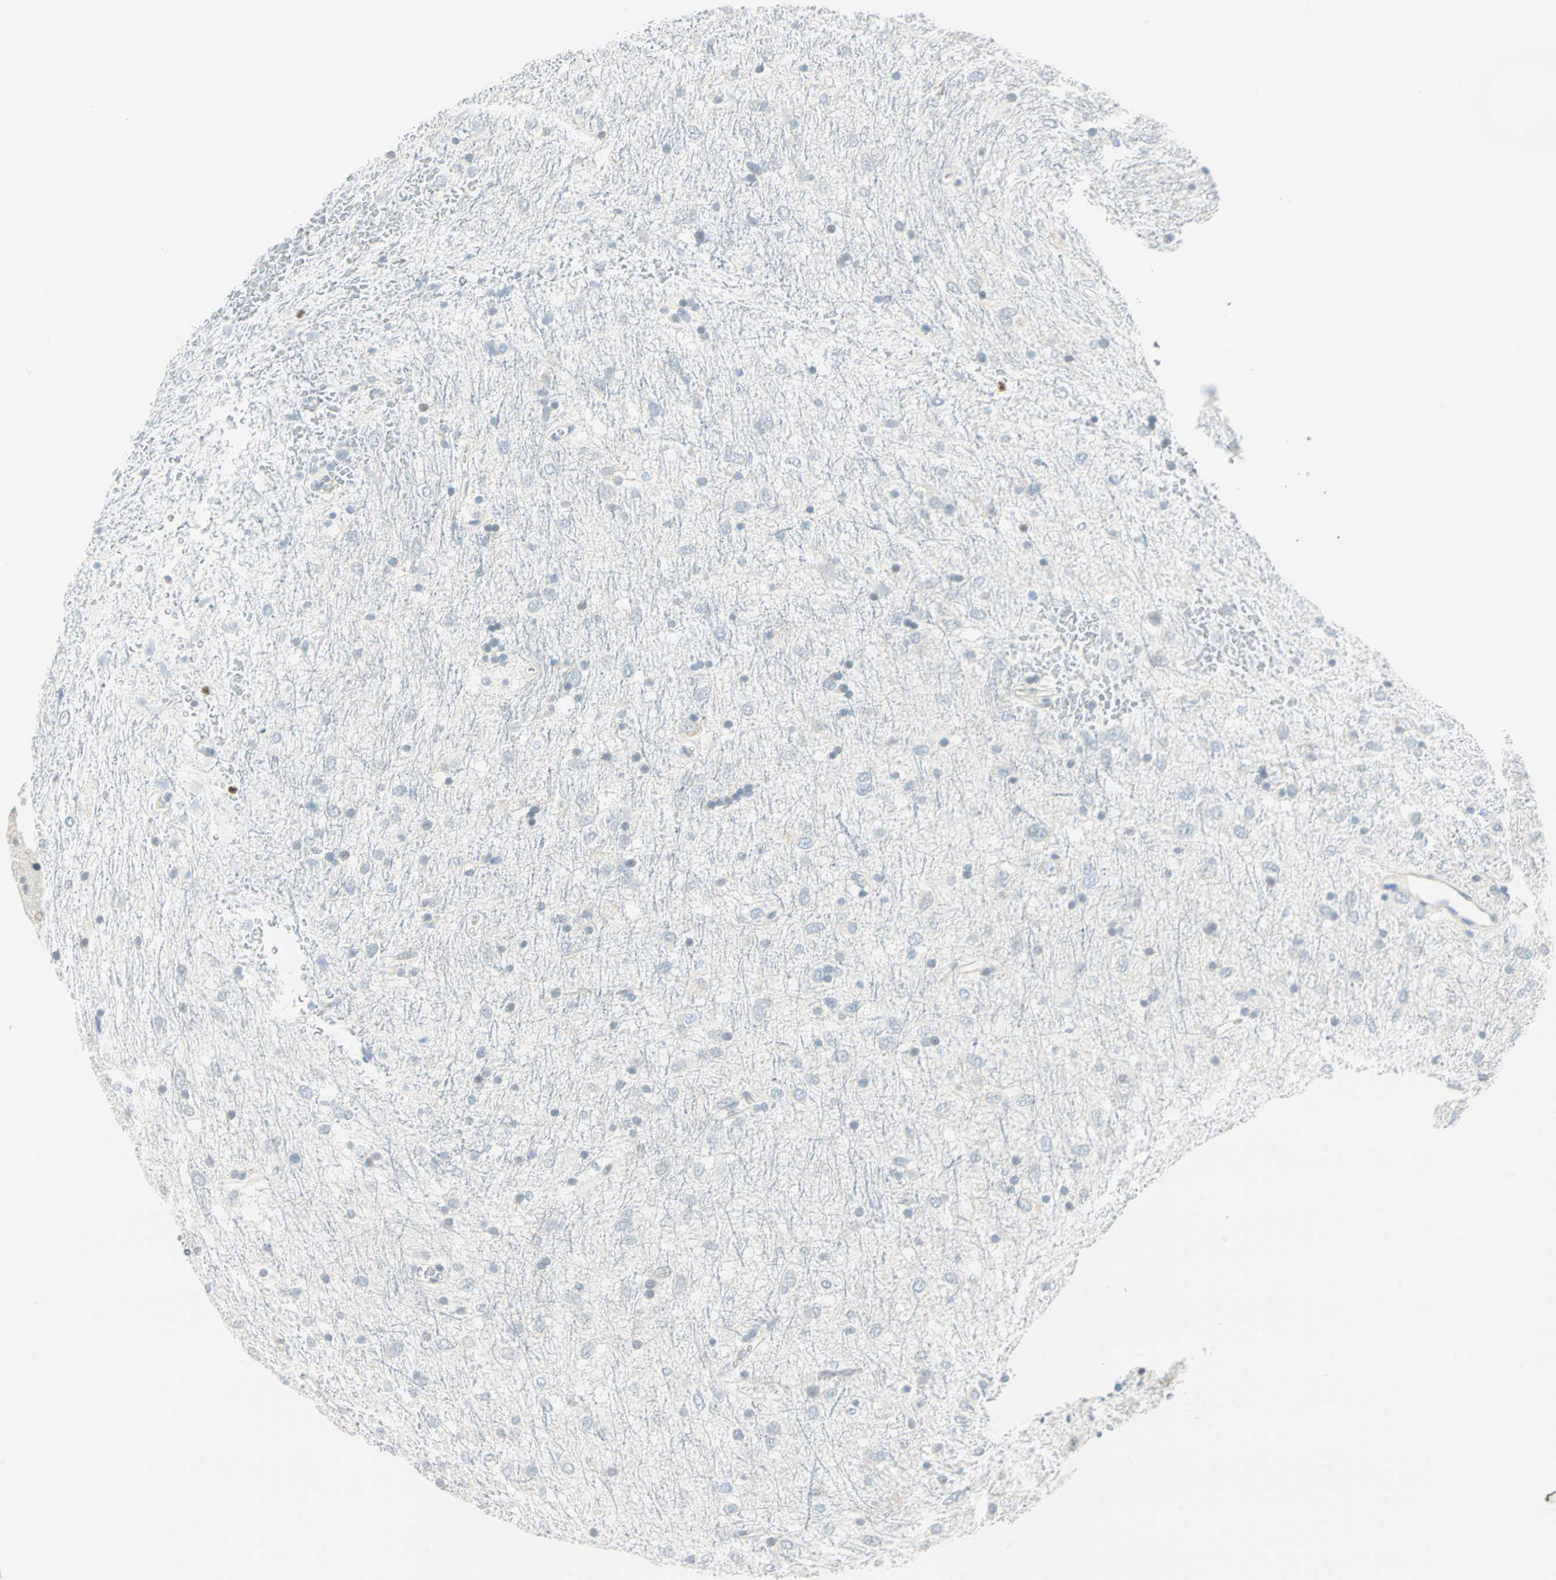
{"staining": {"intensity": "negative", "quantity": "none", "location": "none"}, "tissue": "glioma", "cell_type": "Tumor cells", "image_type": "cancer", "snomed": [{"axis": "morphology", "description": "Glioma, malignant, Low grade"}, {"axis": "topography", "description": "Brain"}], "caption": "Malignant low-grade glioma stained for a protein using immunohistochemistry (IHC) displays no positivity tumor cells.", "gene": "MLLT10", "patient": {"sex": "male", "age": 77}}